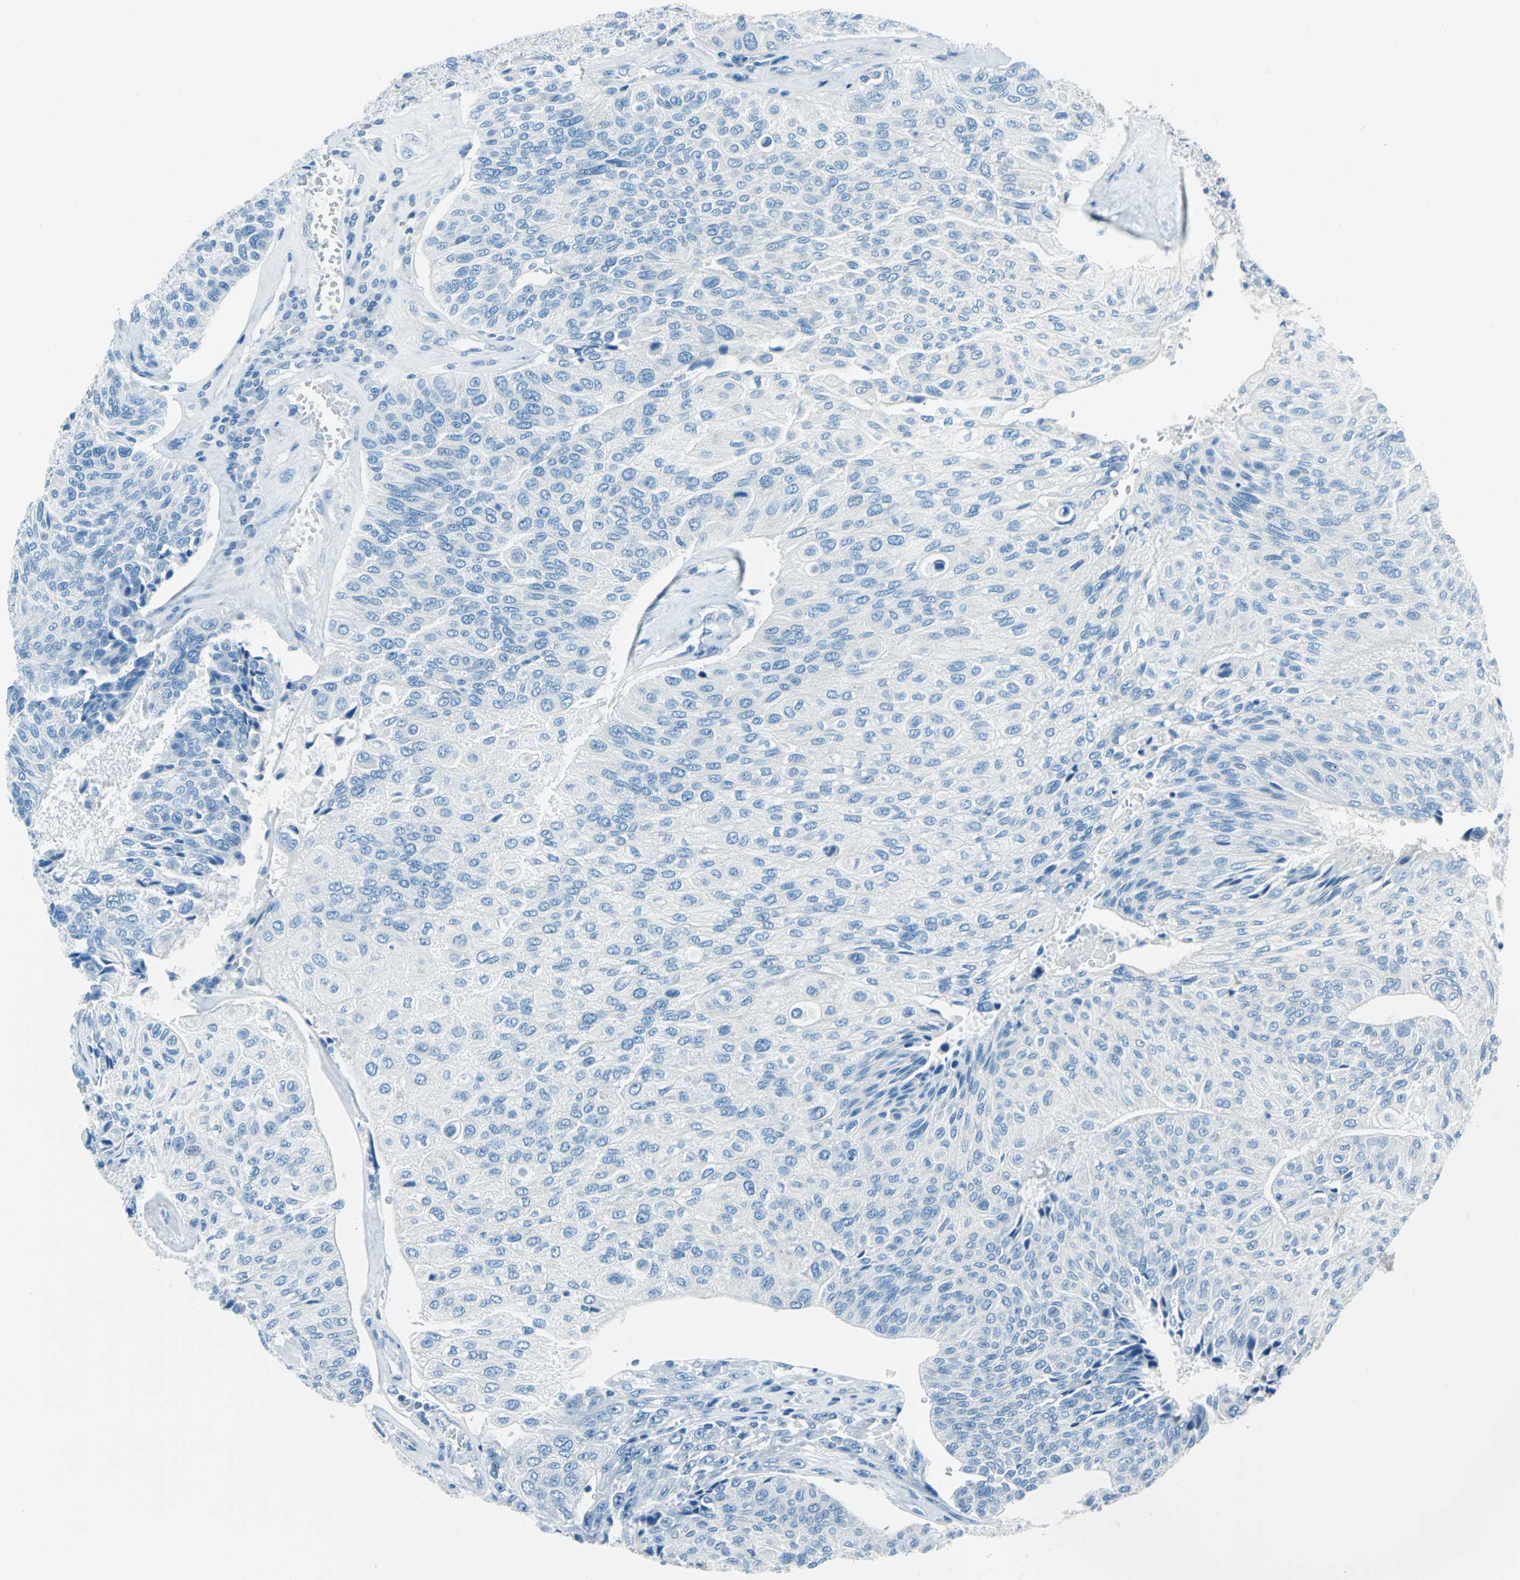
{"staining": {"intensity": "negative", "quantity": "none", "location": "none"}, "tissue": "urothelial cancer", "cell_type": "Tumor cells", "image_type": "cancer", "snomed": [{"axis": "morphology", "description": "Urothelial carcinoma, High grade"}, {"axis": "topography", "description": "Urinary bladder"}], "caption": "Immunohistochemical staining of urothelial cancer demonstrates no significant staining in tumor cells.", "gene": "CPA3", "patient": {"sex": "male", "age": 66}}